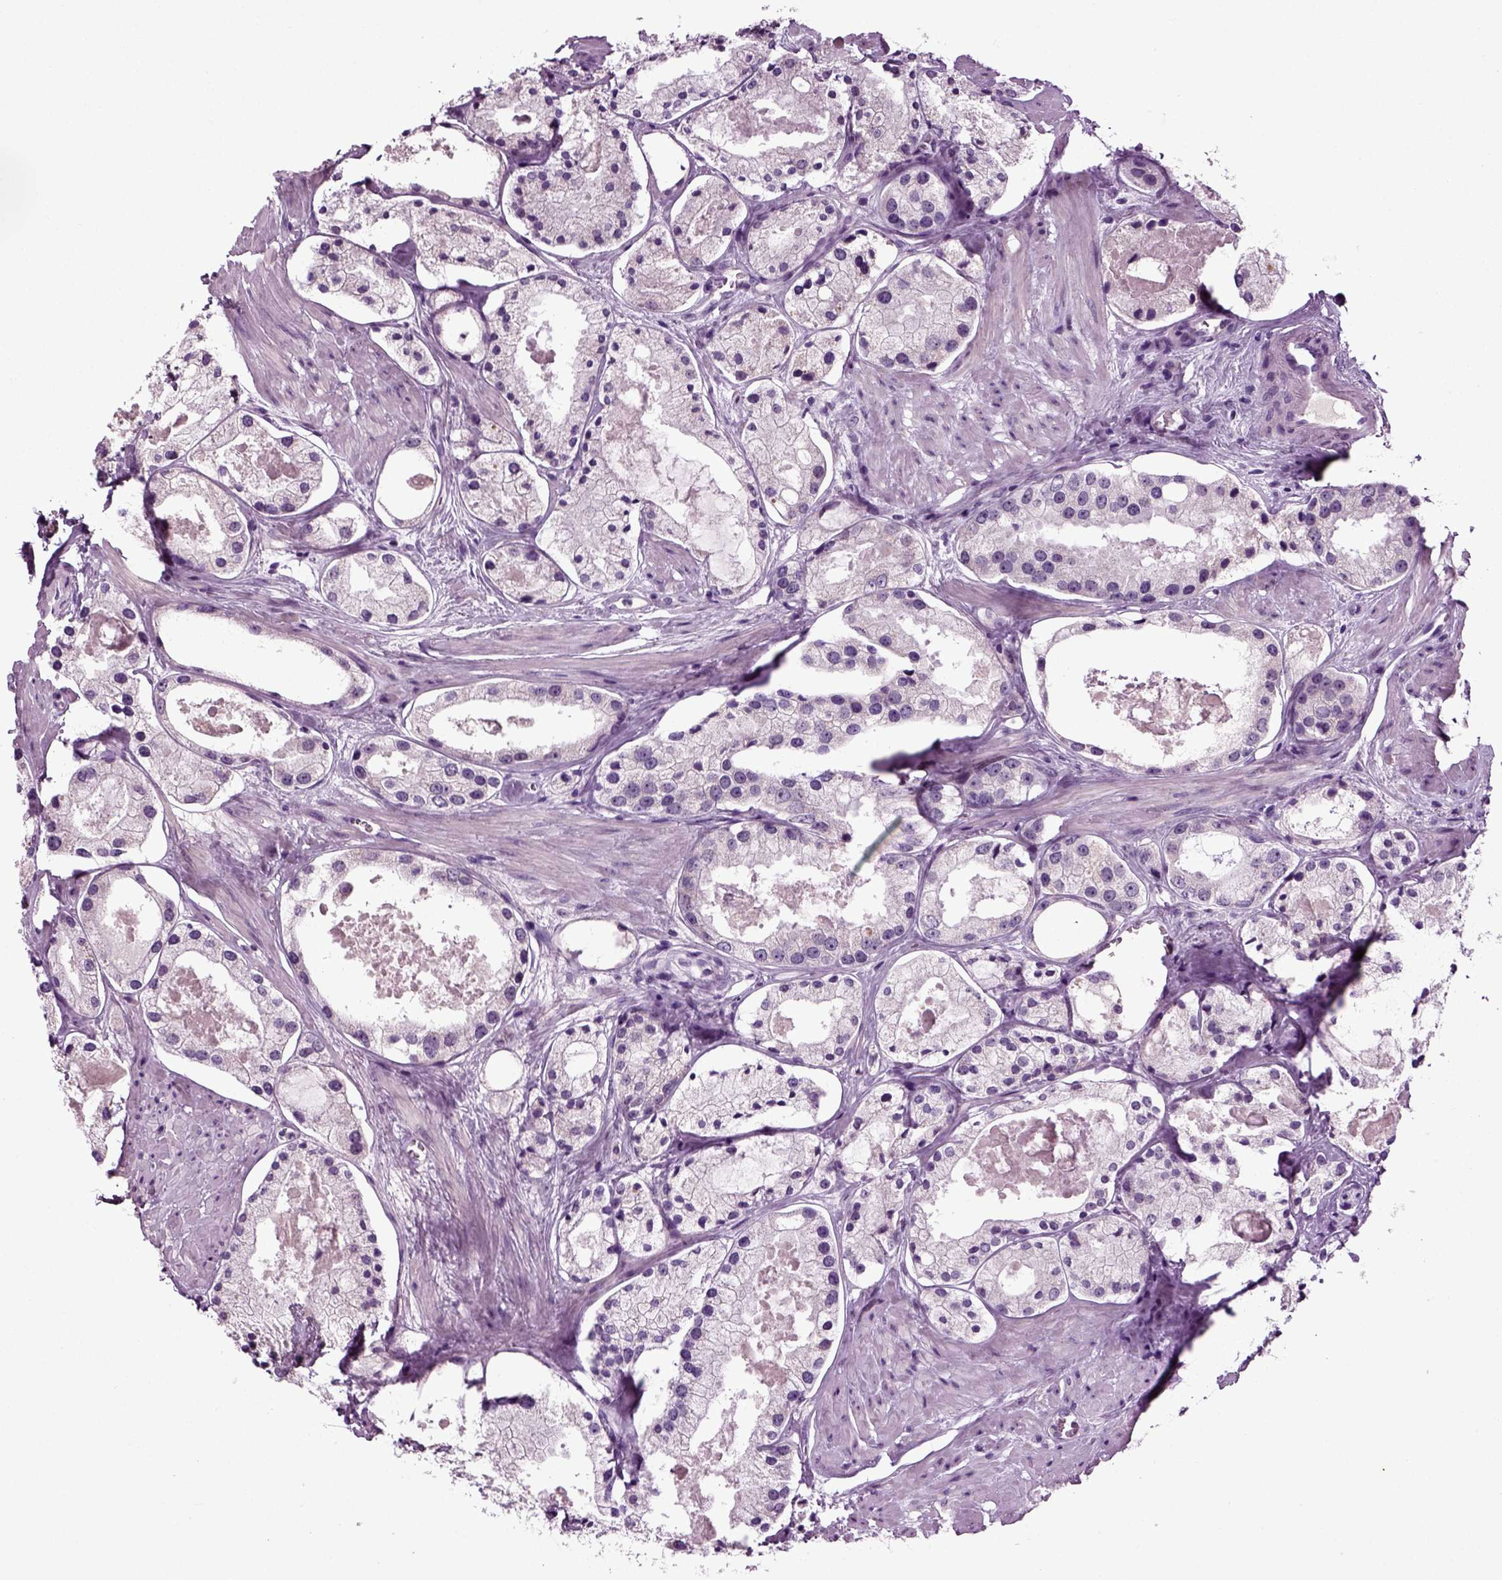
{"staining": {"intensity": "negative", "quantity": "none", "location": "none"}, "tissue": "prostate cancer", "cell_type": "Tumor cells", "image_type": "cancer", "snomed": [{"axis": "morphology", "description": "Adenocarcinoma, NOS"}, {"axis": "morphology", "description": "Adenocarcinoma, High grade"}, {"axis": "topography", "description": "Prostate"}], "caption": "Prostate cancer (adenocarcinoma) was stained to show a protein in brown. There is no significant positivity in tumor cells. The staining is performed using DAB brown chromogen with nuclei counter-stained in using hematoxylin.", "gene": "SPATA17", "patient": {"sex": "male", "age": 64}}